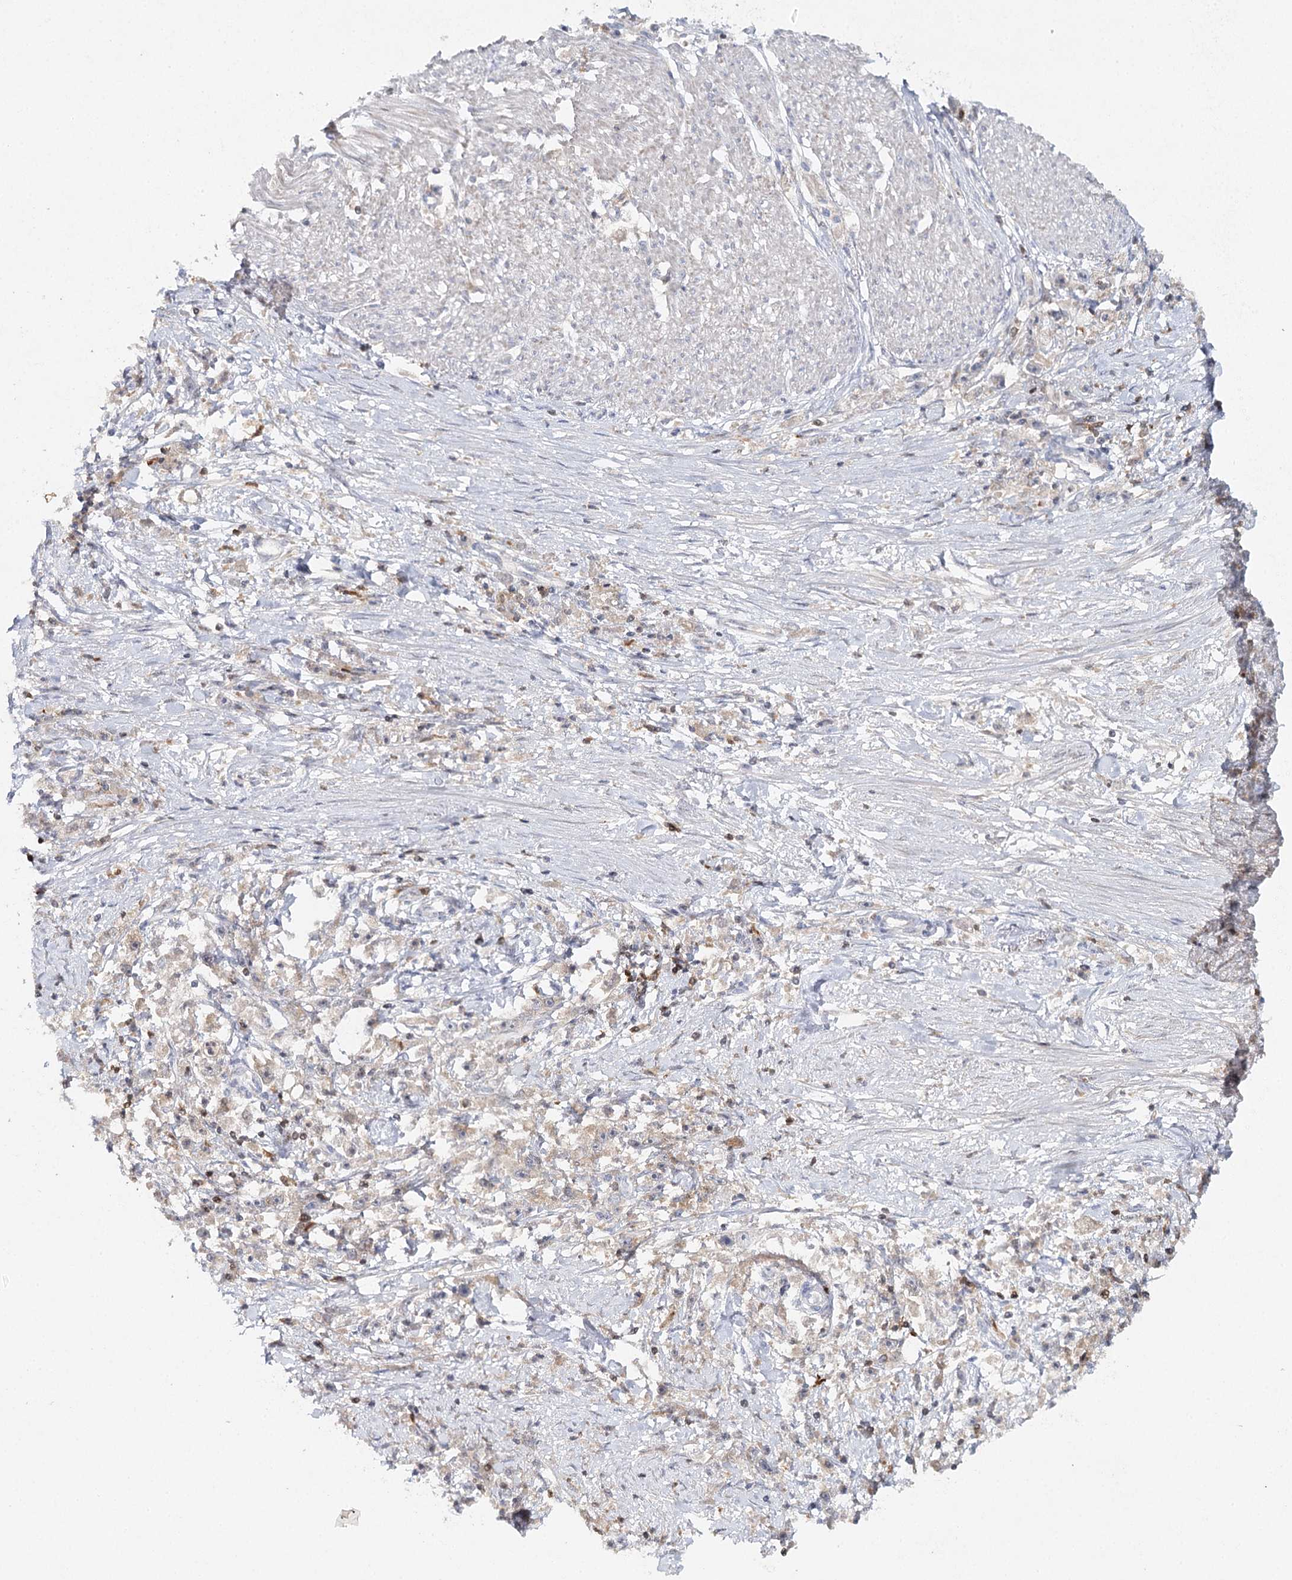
{"staining": {"intensity": "negative", "quantity": "none", "location": "none"}, "tissue": "stomach cancer", "cell_type": "Tumor cells", "image_type": "cancer", "snomed": [{"axis": "morphology", "description": "Adenocarcinoma, NOS"}, {"axis": "topography", "description": "Stomach"}], "caption": "High magnification brightfield microscopy of stomach adenocarcinoma stained with DAB (3,3'-diaminobenzidine) (brown) and counterstained with hematoxylin (blue): tumor cells show no significant positivity.", "gene": "SLC41A2", "patient": {"sex": "female", "age": 59}}